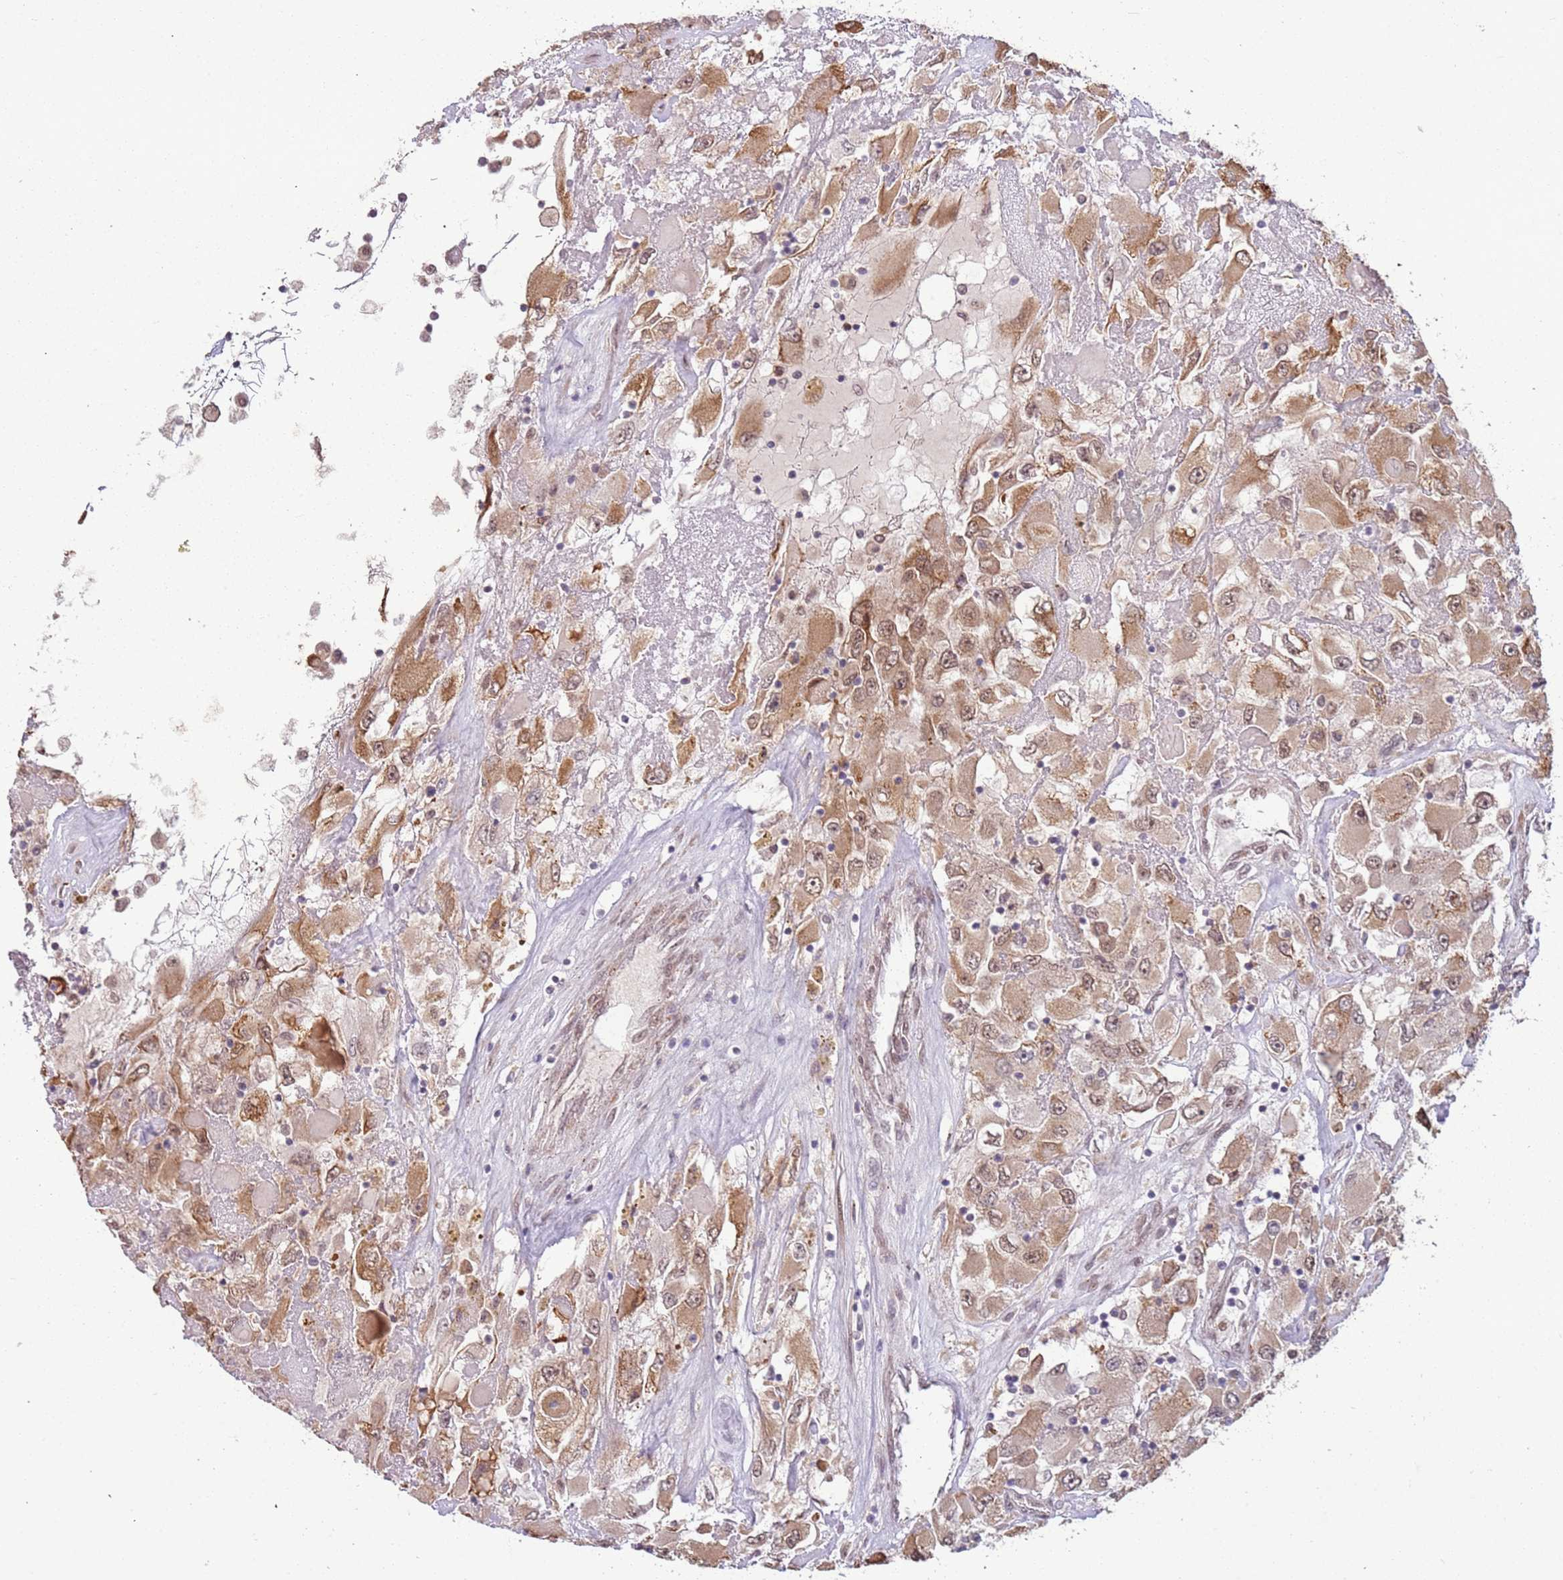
{"staining": {"intensity": "moderate", "quantity": ">75%", "location": "cytoplasmic/membranous,nuclear"}, "tissue": "renal cancer", "cell_type": "Tumor cells", "image_type": "cancer", "snomed": [{"axis": "morphology", "description": "Adenocarcinoma, NOS"}, {"axis": "topography", "description": "Kidney"}], "caption": "Adenocarcinoma (renal) tissue displays moderate cytoplasmic/membranous and nuclear staining in about >75% of tumor cells Ihc stains the protein of interest in brown and the nuclei are stained blue.", "gene": "POLR3H", "patient": {"sex": "female", "age": 52}}